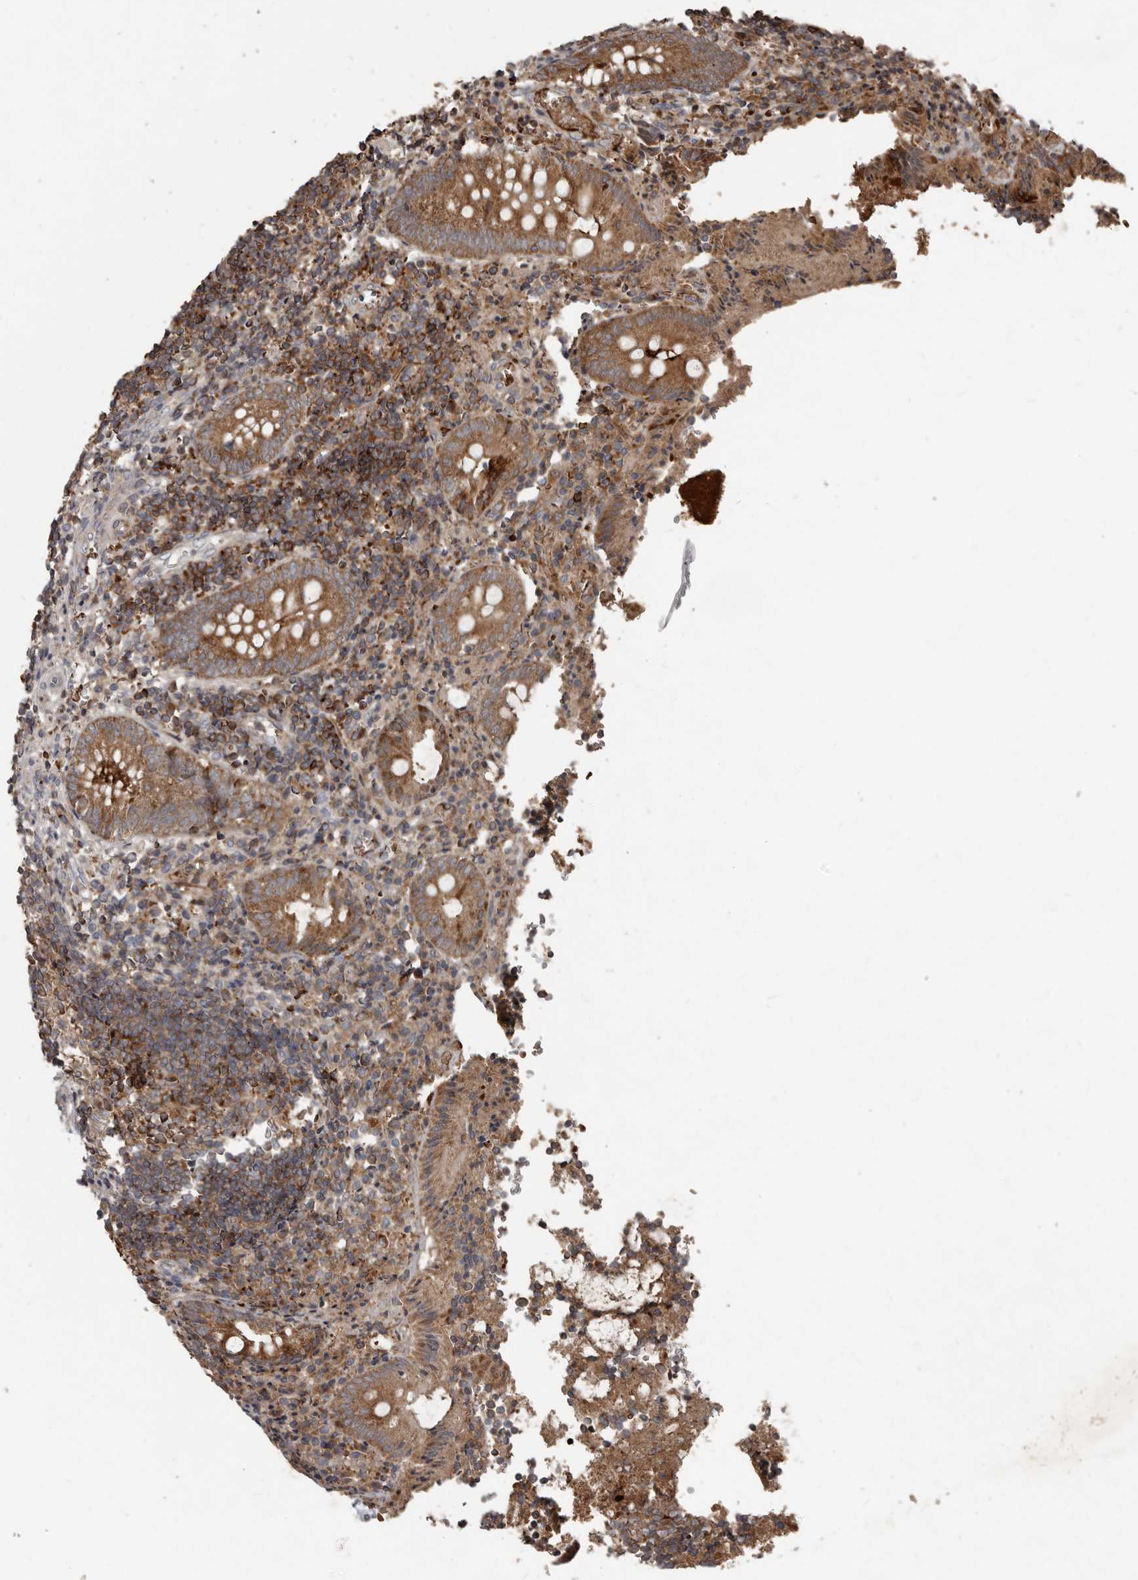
{"staining": {"intensity": "strong", "quantity": ">75%", "location": "cytoplasmic/membranous"}, "tissue": "appendix", "cell_type": "Glandular cells", "image_type": "normal", "snomed": [{"axis": "morphology", "description": "Normal tissue, NOS"}, {"axis": "topography", "description": "Appendix"}], "caption": "This image demonstrates IHC staining of benign human appendix, with high strong cytoplasmic/membranous expression in about >75% of glandular cells.", "gene": "FBXO31", "patient": {"sex": "female", "age": 17}}